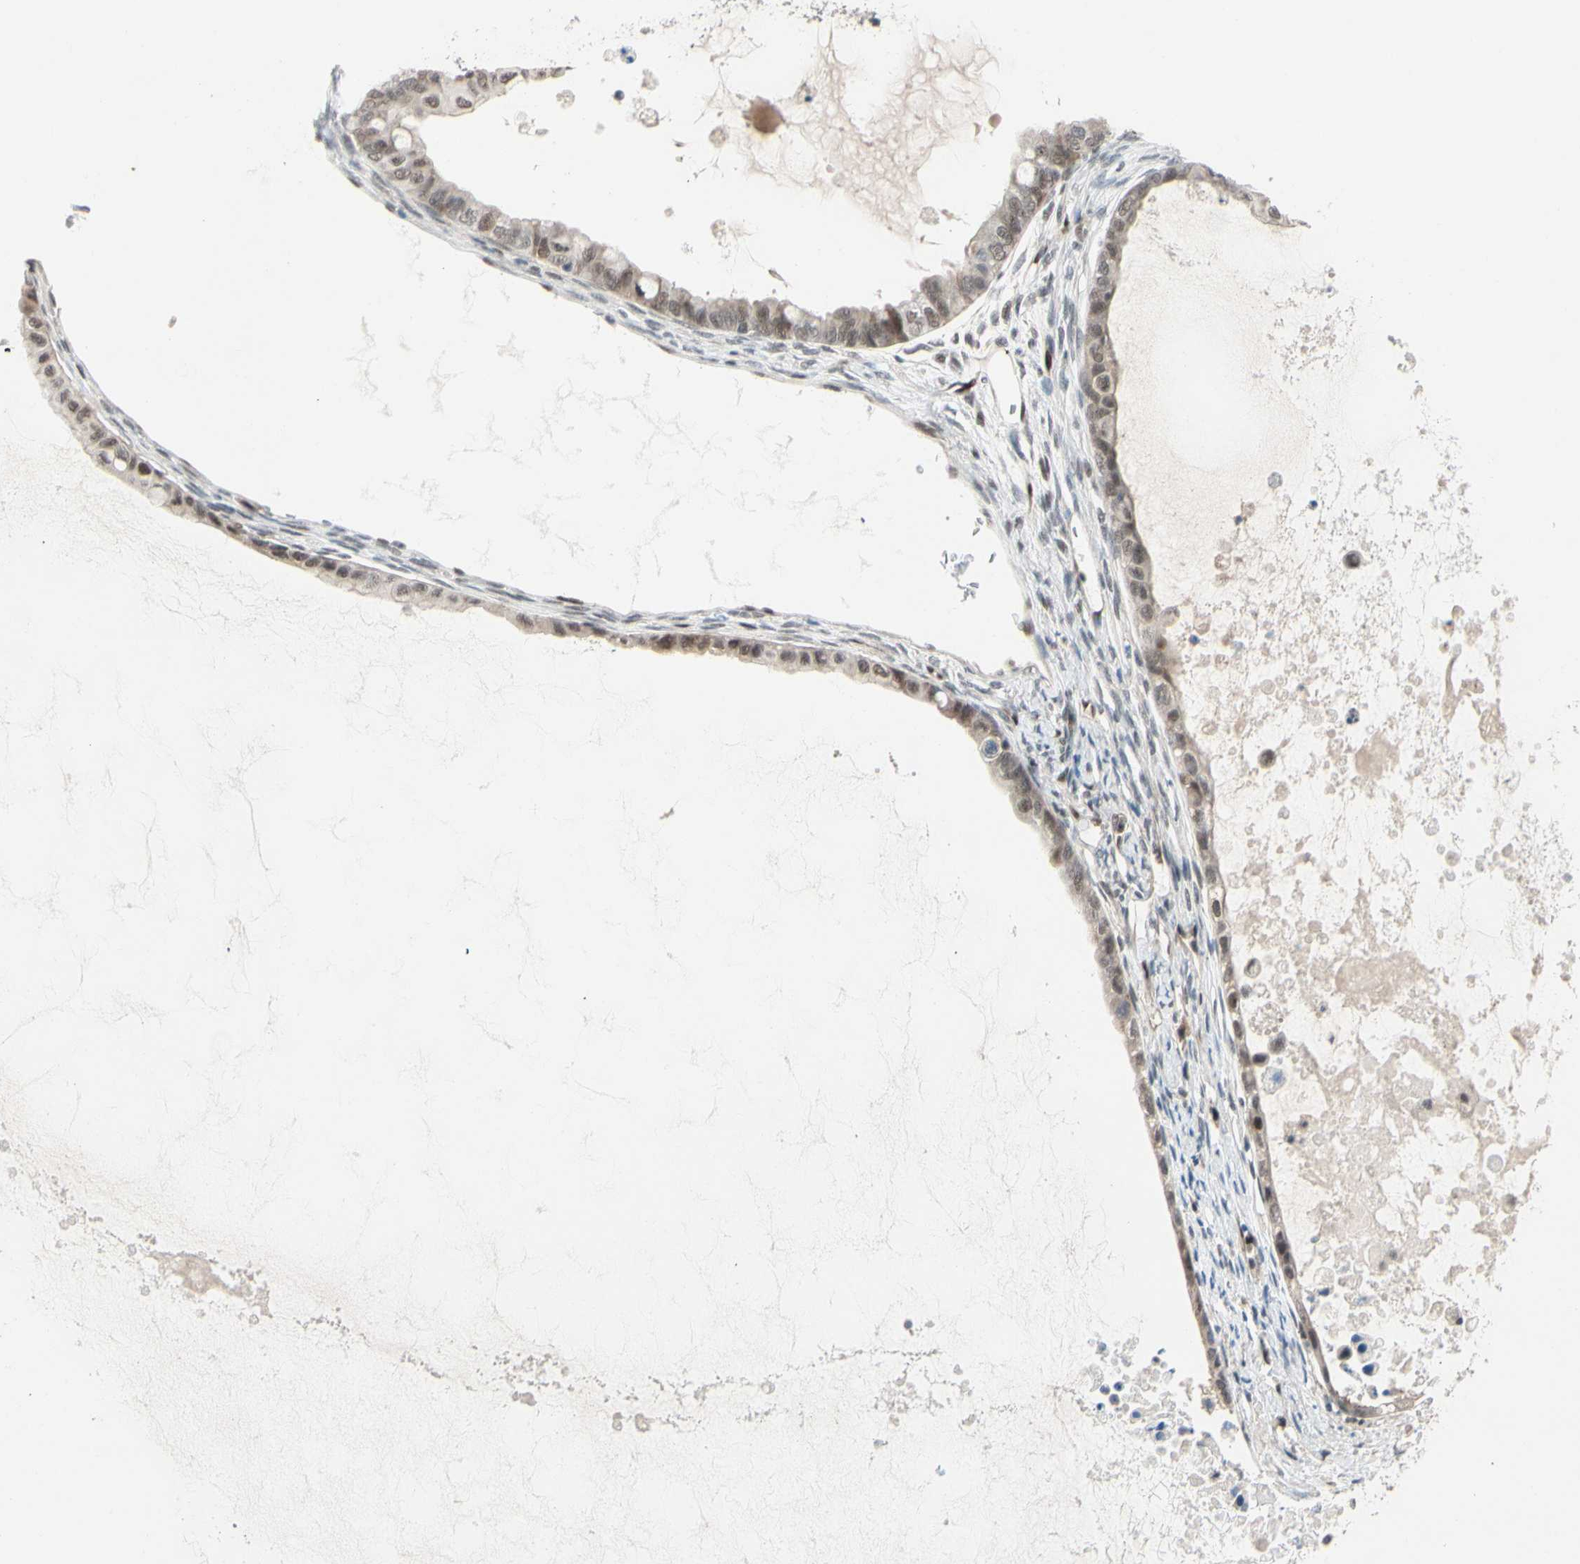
{"staining": {"intensity": "weak", "quantity": "25%-75%", "location": "nuclear"}, "tissue": "ovarian cancer", "cell_type": "Tumor cells", "image_type": "cancer", "snomed": [{"axis": "morphology", "description": "Cystadenocarcinoma, mucinous, NOS"}, {"axis": "topography", "description": "Ovary"}], "caption": "Protein expression analysis of human mucinous cystadenocarcinoma (ovarian) reveals weak nuclear expression in approximately 25%-75% of tumor cells. (DAB (3,3'-diaminobenzidine) IHC, brown staining for protein, blue staining for nuclei).", "gene": "TAF4", "patient": {"sex": "female", "age": 80}}